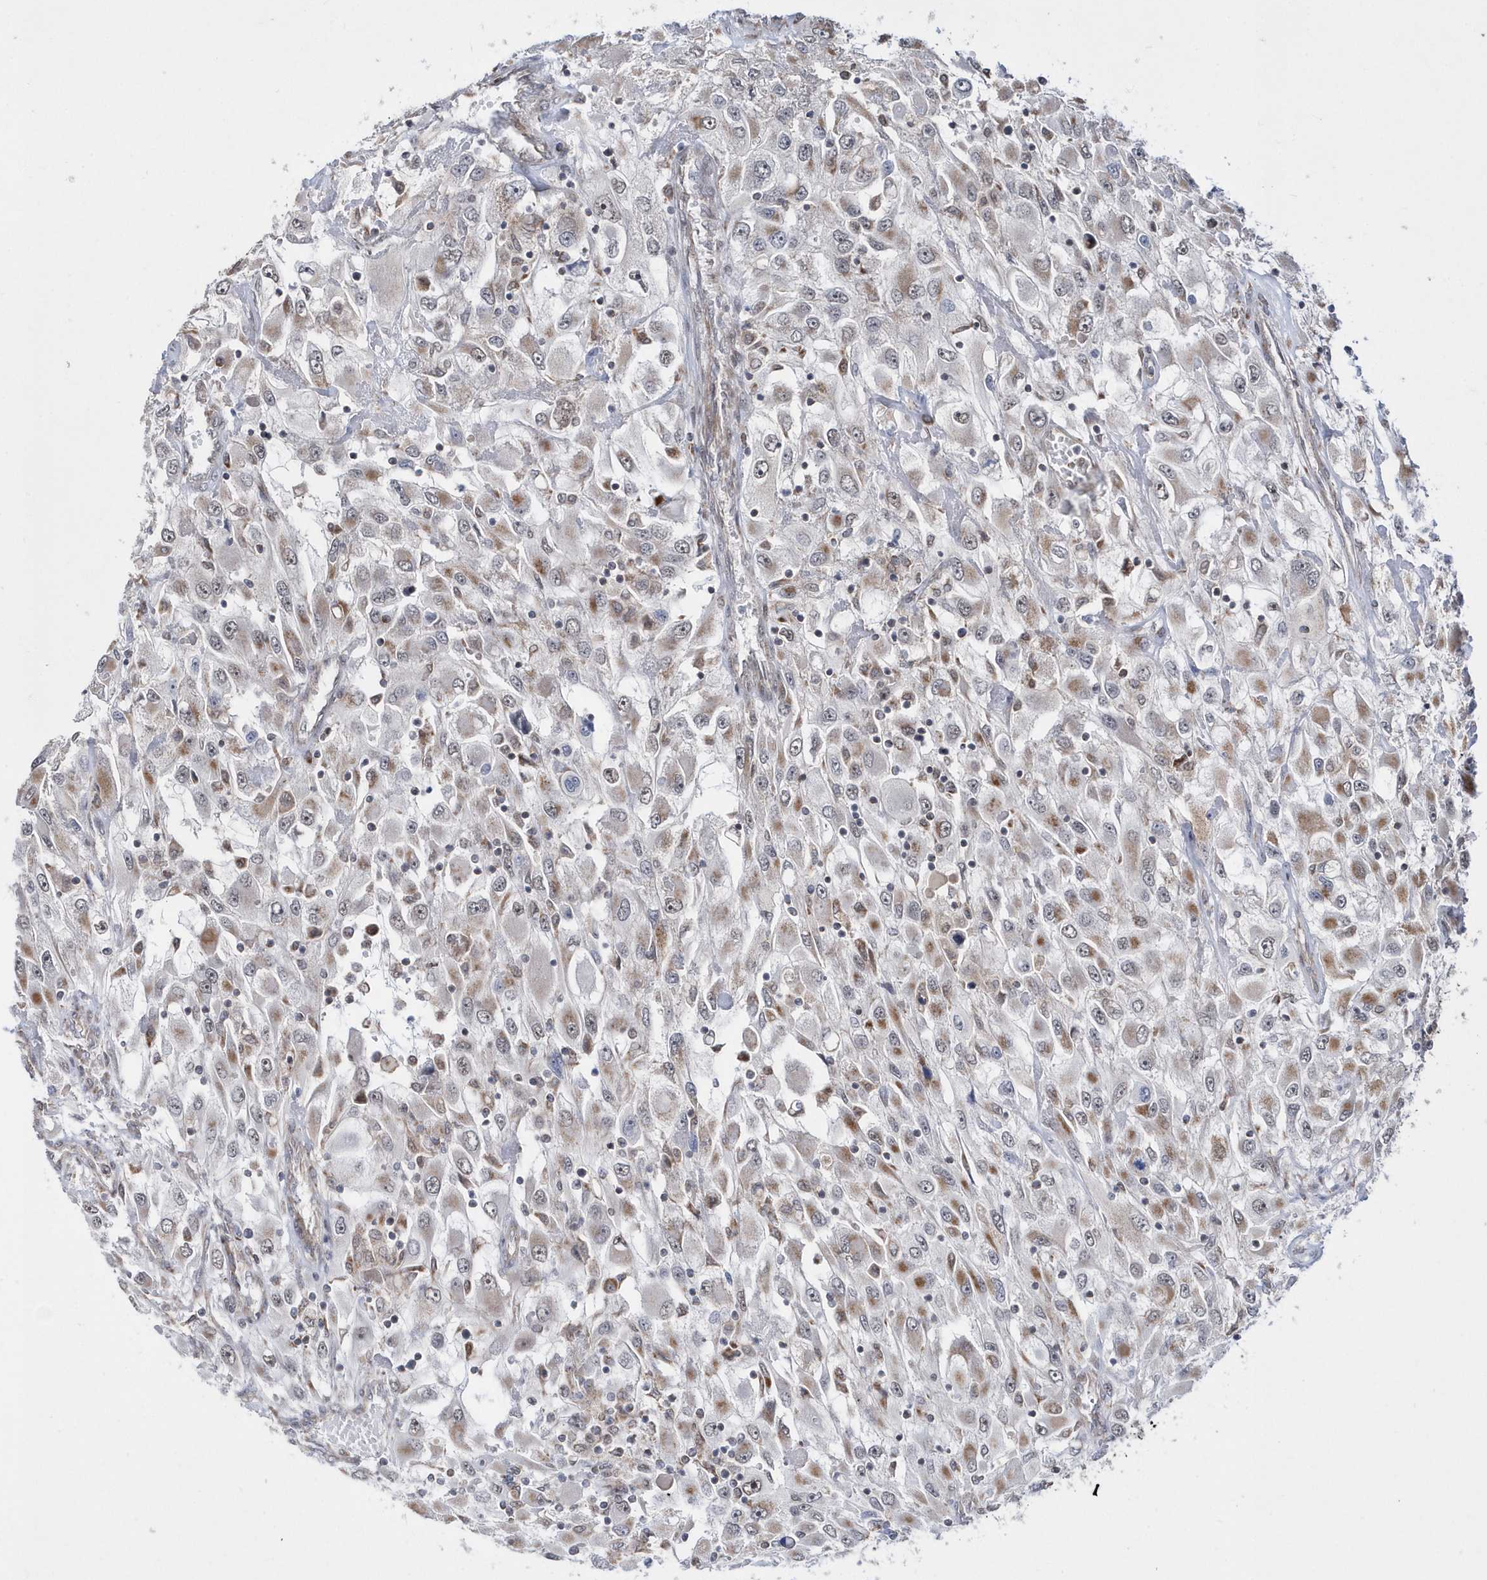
{"staining": {"intensity": "moderate", "quantity": "<25%", "location": "cytoplasmic/membranous"}, "tissue": "renal cancer", "cell_type": "Tumor cells", "image_type": "cancer", "snomed": [{"axis": "morphology", "description": "Adenocarcinoma, NOS"}, {"axis": "topography", "description": "Kidney"}], "caption": "DAB immunohistochemical staining of human renal cancer (adenocarcinoma) demonstrates moderate cytoplasmic/membranous protein expression in about <25% of tumor cells. Immunohistochemistry (ihc) stains the protein in brown and the nuclei are stained blue.", "gene": "DALRD3", "patient": {"sex": "female", "age": 52}}